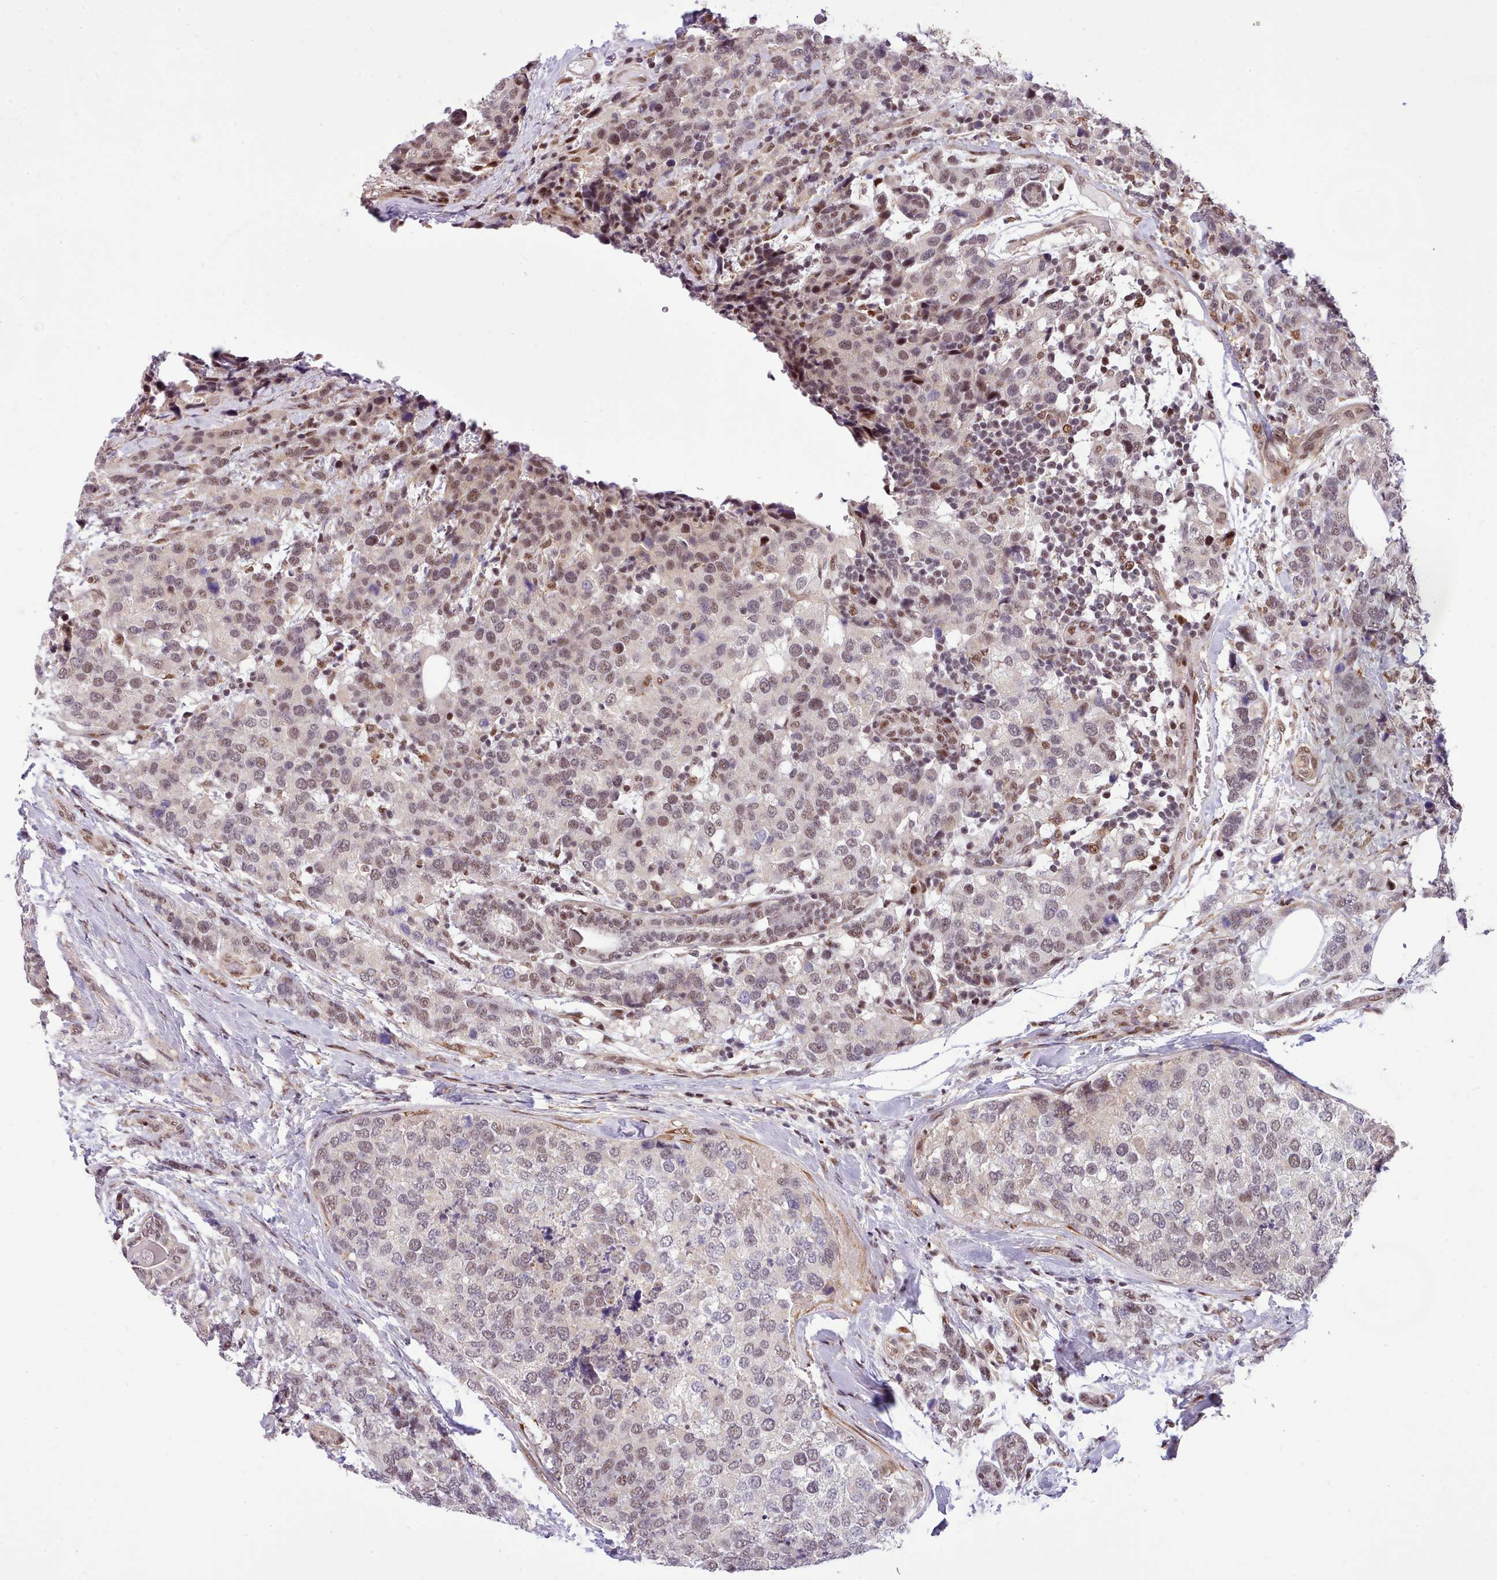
{"staining": {"intensity": "weak", "quantity": "25%-75%", "location": "nuclear"}, "tissue": "breast cancer", "cell_type": "Tumor cells", "image_type": "cancer", "snomed": [{"axis": "morphology", "description": "Lobular carcinoma"}, {"axis": "topography", "description": "Breast"}], "caption": "Protein staining of lobular carcinoma (breast) tissue demonstrates weak nuclear expression in about 25%-75% of tumor cells.", "gene": "HOXB7", "patient": {"sex": "female", "age": 59}}